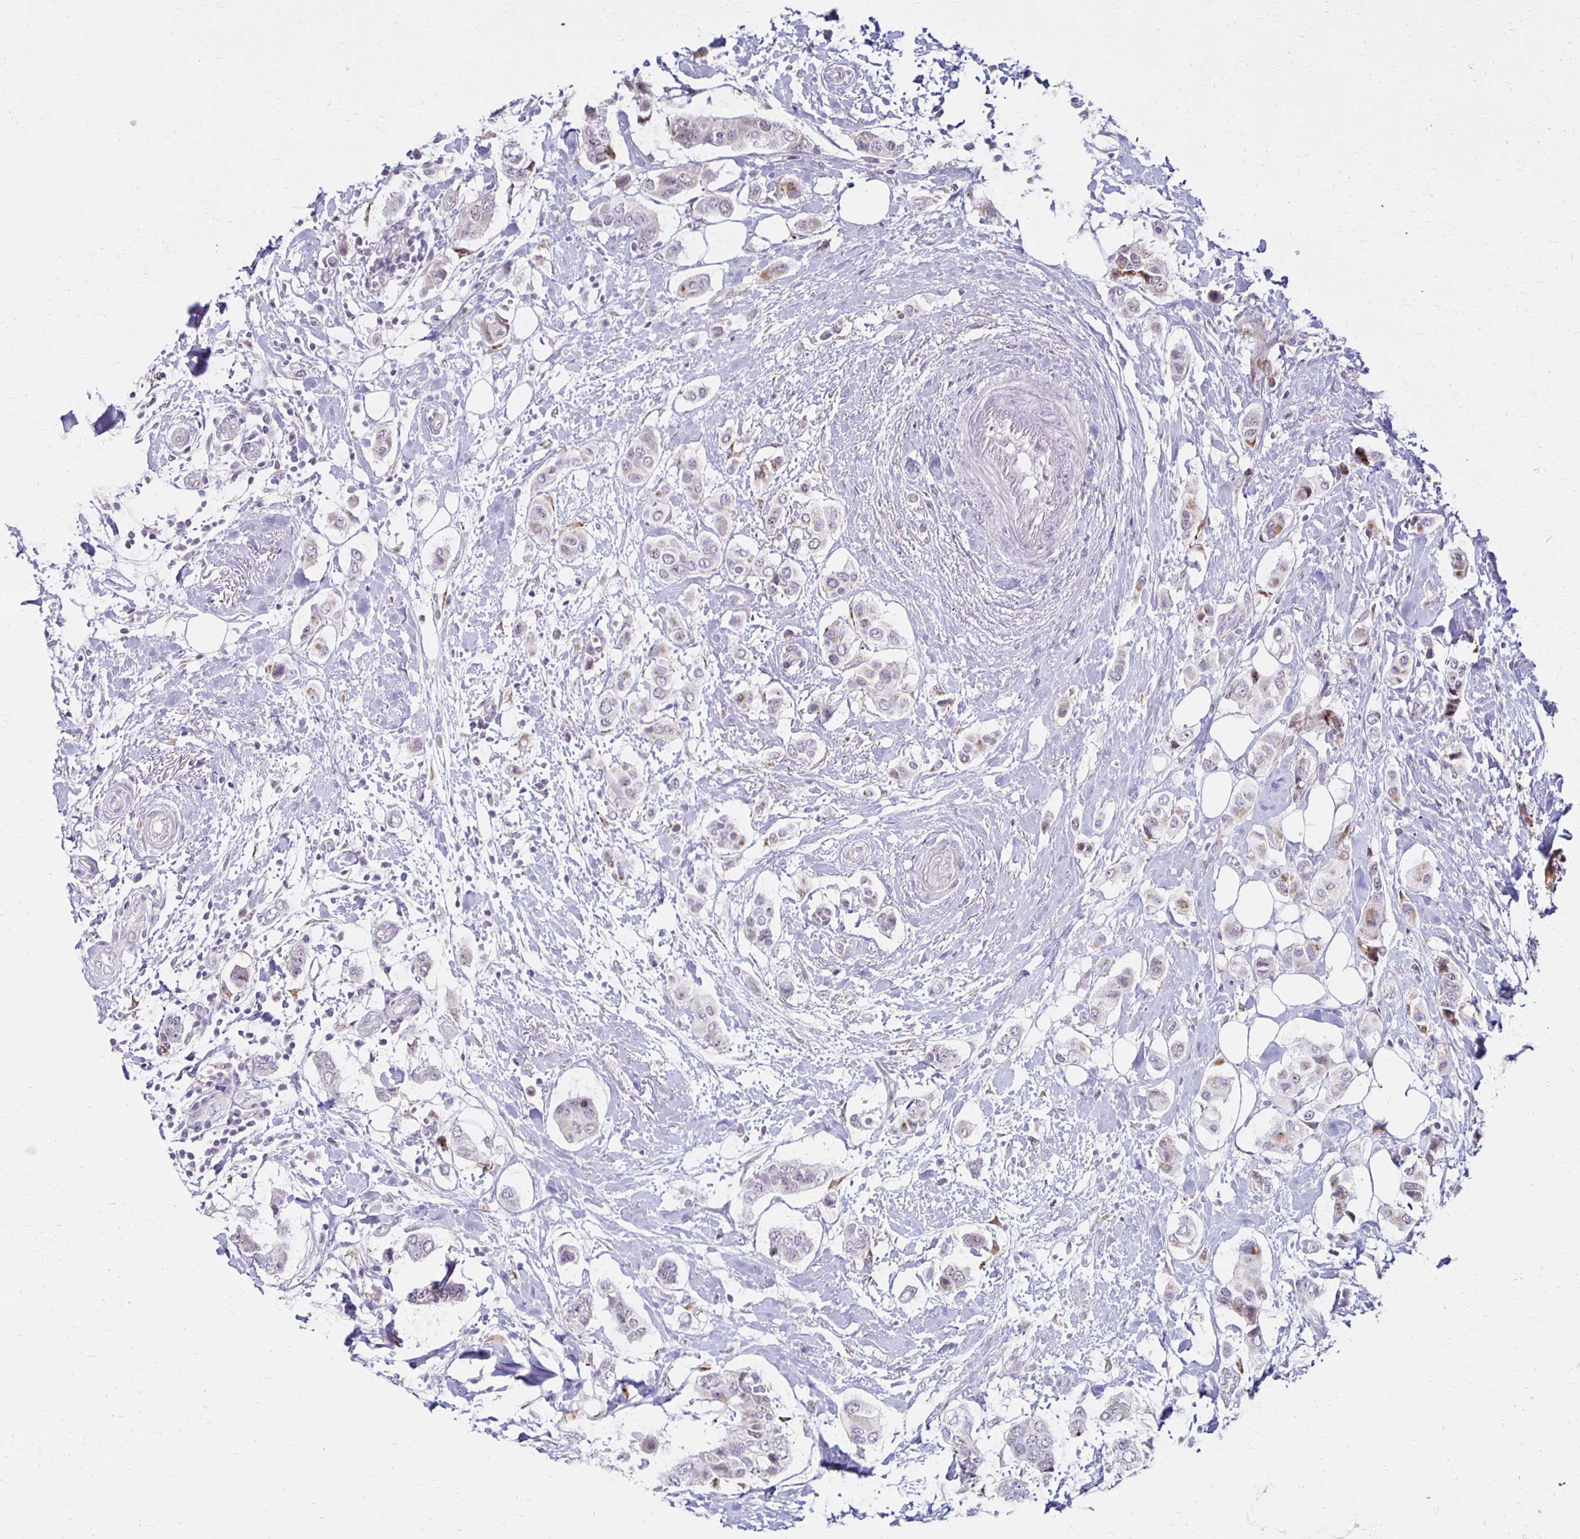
{"staining": {"intensity": "negative", "quantity": "none", "location": "none"}, "tissue": "breast cancer", "cell_type": "Tumor cells", "image_type": "cancer", "snomed": [{"axis": "morphology", "description": "Lobular carcinoma"}, {"axis": "topography", "description": "Breast"}], "caption": "DAB immunohistochemical staining of human breast lobular carcinoma displays no significant expression in tumor cells. (Stains: DAB (3,3'-diaminobenzidine) IHC with hematoxylin counter stain, Microscopy: brightfield microscopy at high magnification).", "gene": "DAGLA", "patient": {"sex": "female", "age": 51}}